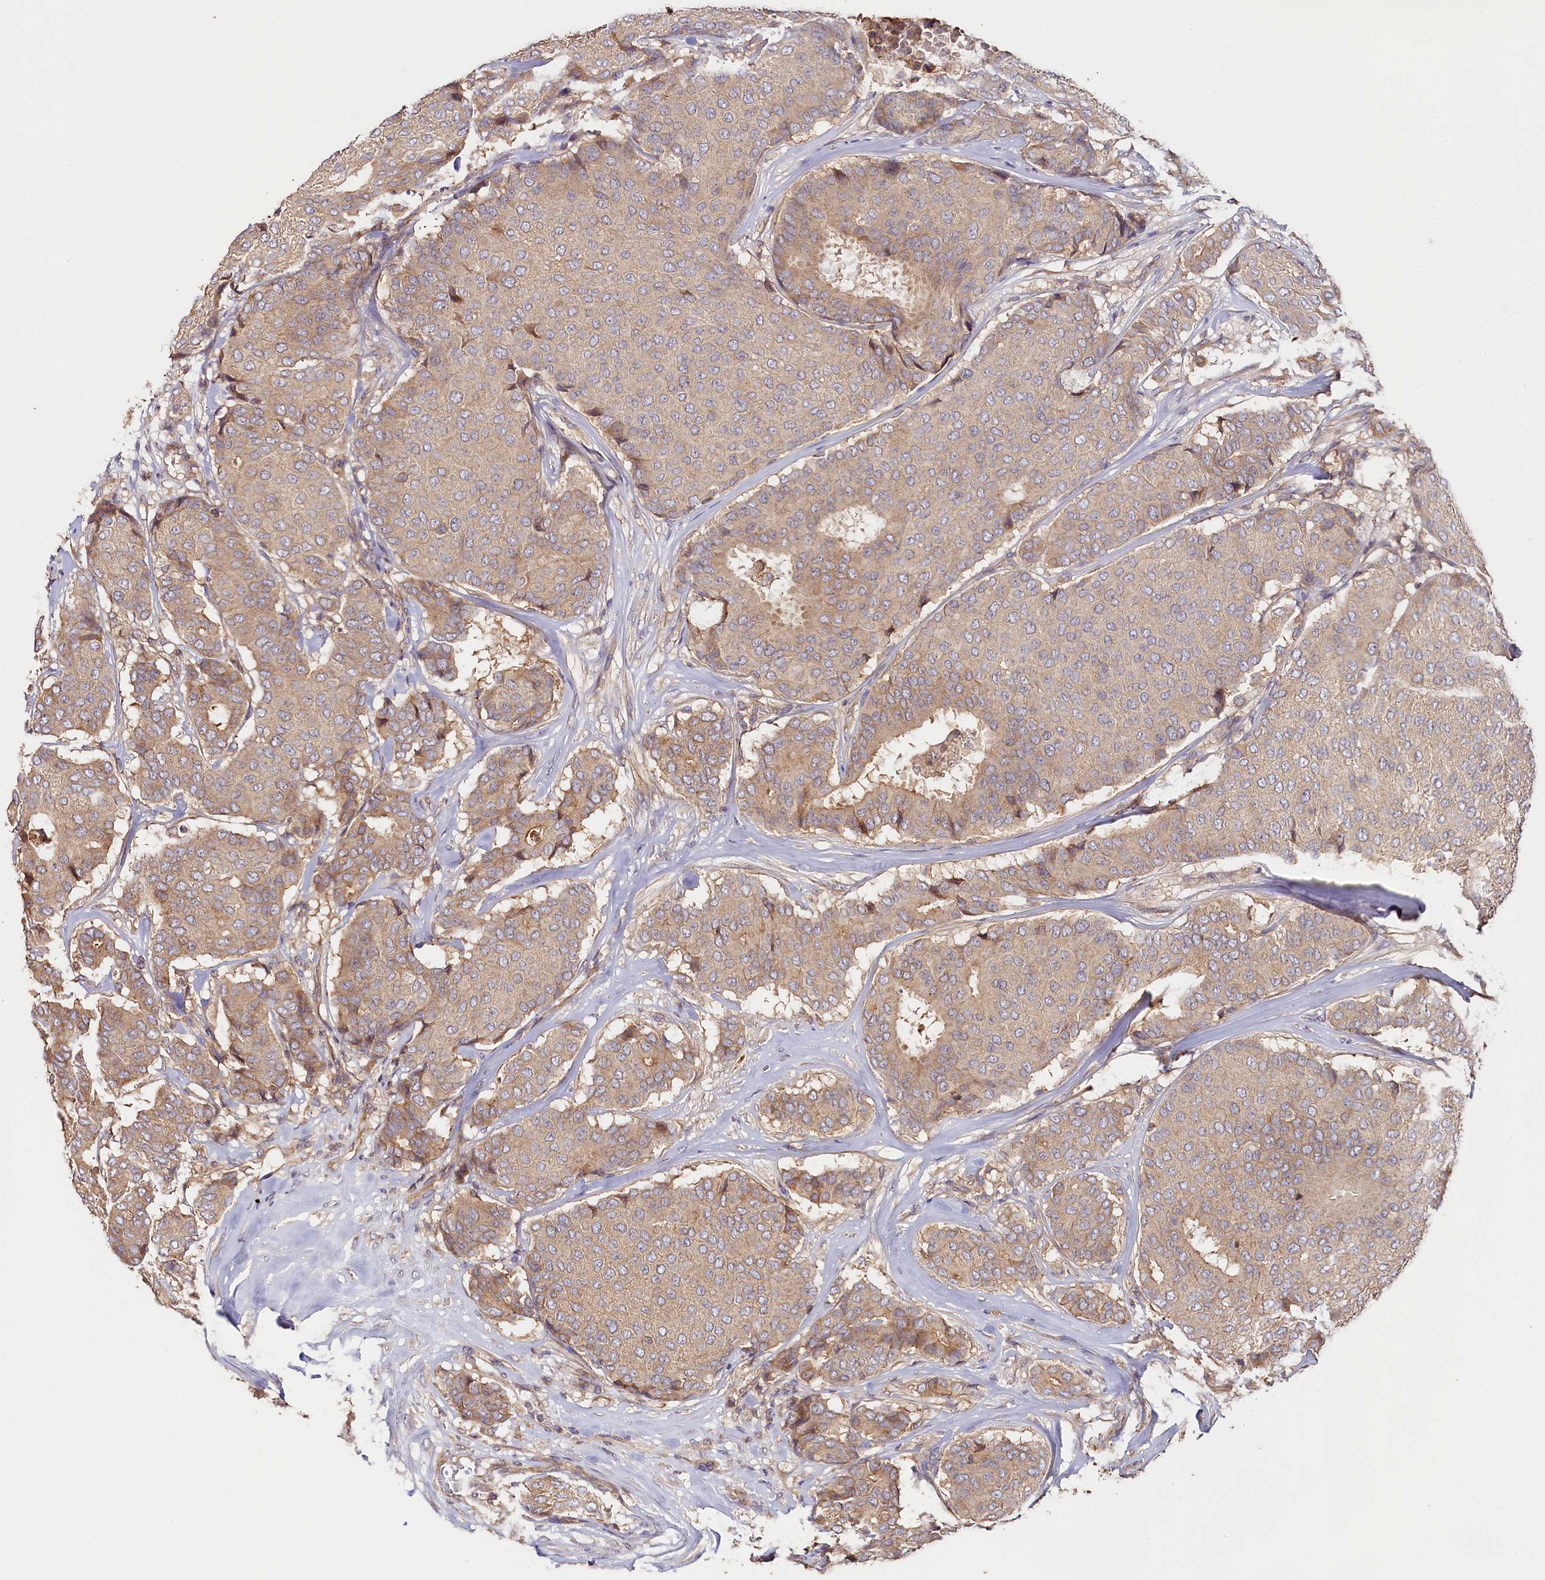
{"staining": {"intensity": "weak", "quantity": "<25%", "location": "cytoplasmic/membranous"}, "tissue": "breast cancer", "cell_type": "Tumor cells", "image_type": "cancer", "snomed": [{"axis": "morphology", "description": "Duct carcinoma"}, {"axis": "topography", "description": "Breast"}], "caption": "Immunohistochemistry (IHC) image of neoplastic tissue: human breast cancer stained with DAB exhibits no significant protein staining in tumor cells.", "gene": "KATNB1", "patient": {"sex": "female", "age": 75}}